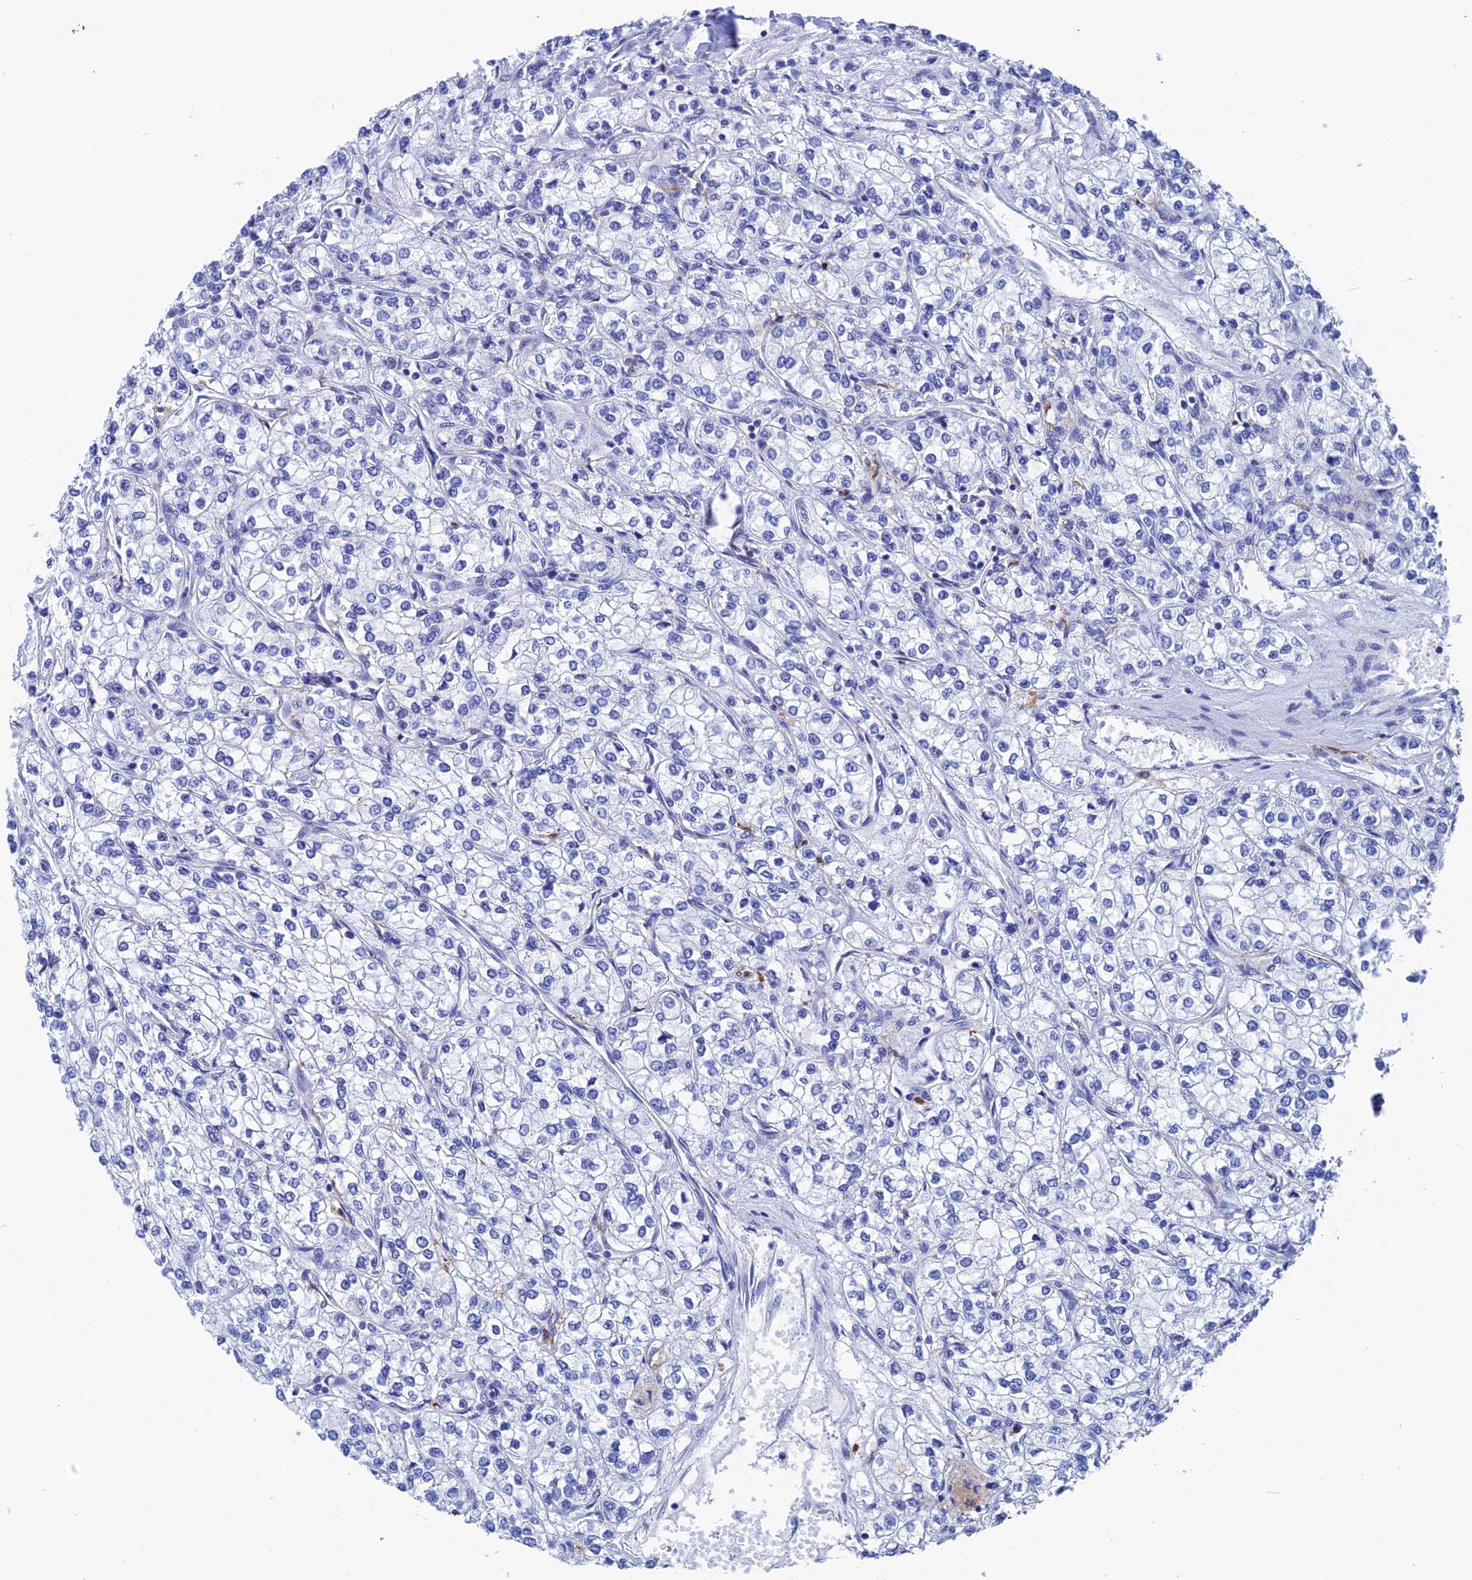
{"staining": {"intensity": "negative", "quantity": "none", "location": "none"}, "tissue": "renal cancer", "cell_type": "Tumor cells", "image_type": "cancer", "snomed": [{"axis": "morphology", "description": "Adenocarcinoma, NOS"}, {"axis": "topography", "description": "Kidney"}], "caption": "Immunohistochemistry (IHC) histopathology image of neoplastic tissue: human renal cancer (adenocarcinoma) stained with DAB (3,3'-diaminobenzidine) exhibits no significant protein expression in tumor cells.", "gene": "WDR83", "patient": {"sex": "male", "age": 80}}